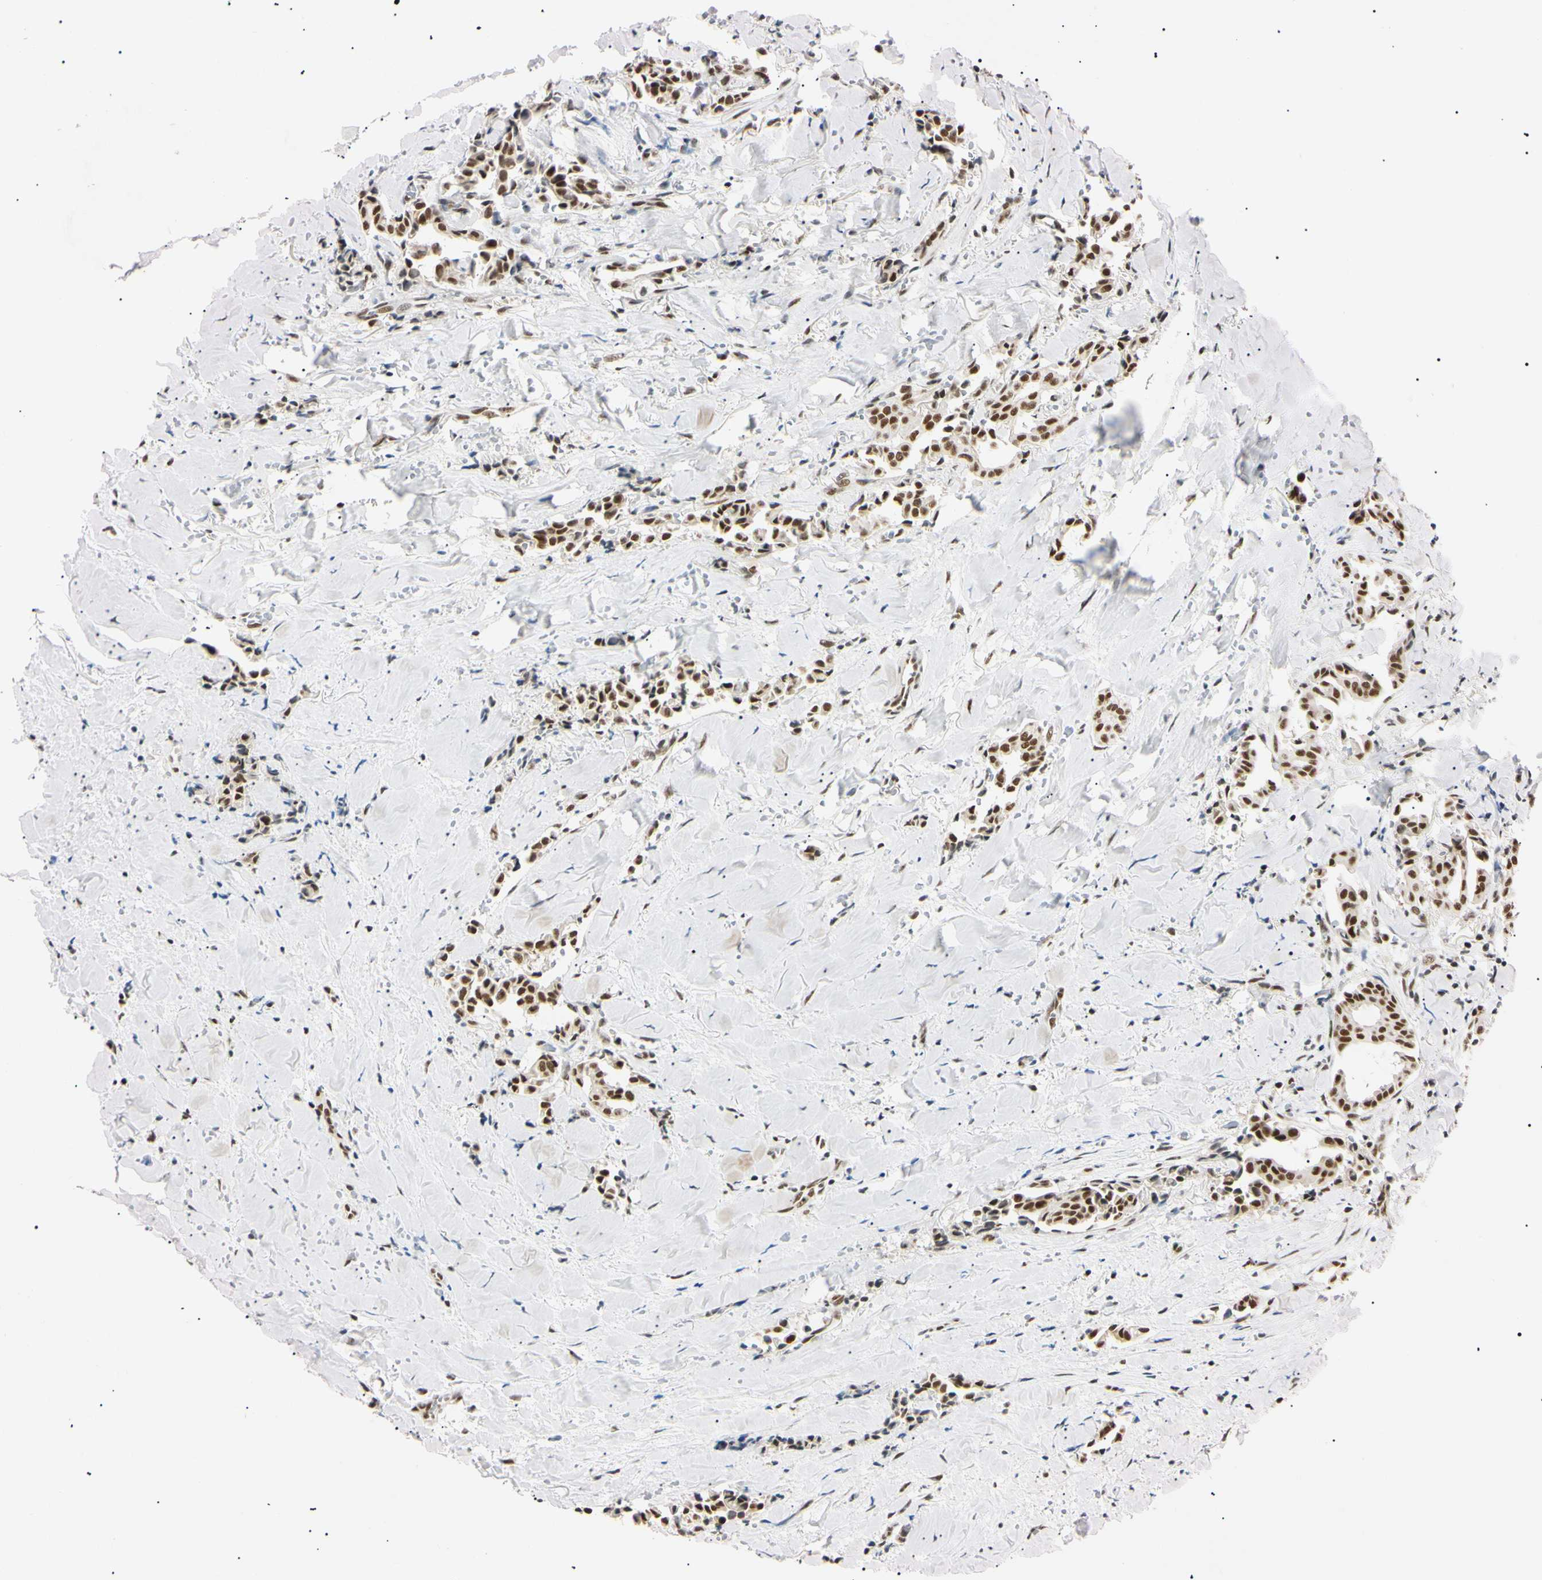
{"staining": {"intensity": "strong", "quantity": ">75%", "location": "nuclear"}, "tissue": "head and neck cancer", "cell_type": "Tumor cells", "image_type": "cancer", "snomed": [{"axis": "morphology", "description": "Adenocarcinoma, NOS"}, {"axis": "topography", "description": "Salivary gland"}, {"axis": "topography", "description": "Head-Neck"}], "caption": "This micrograph shows immunohistochemistry staining of adenocarcinoma (head and neck), with high strong nuclear expression in approximately >75% of tumor cells.", "gene": "ZNF134", "patient": {"sex": "female", "age": 59}}